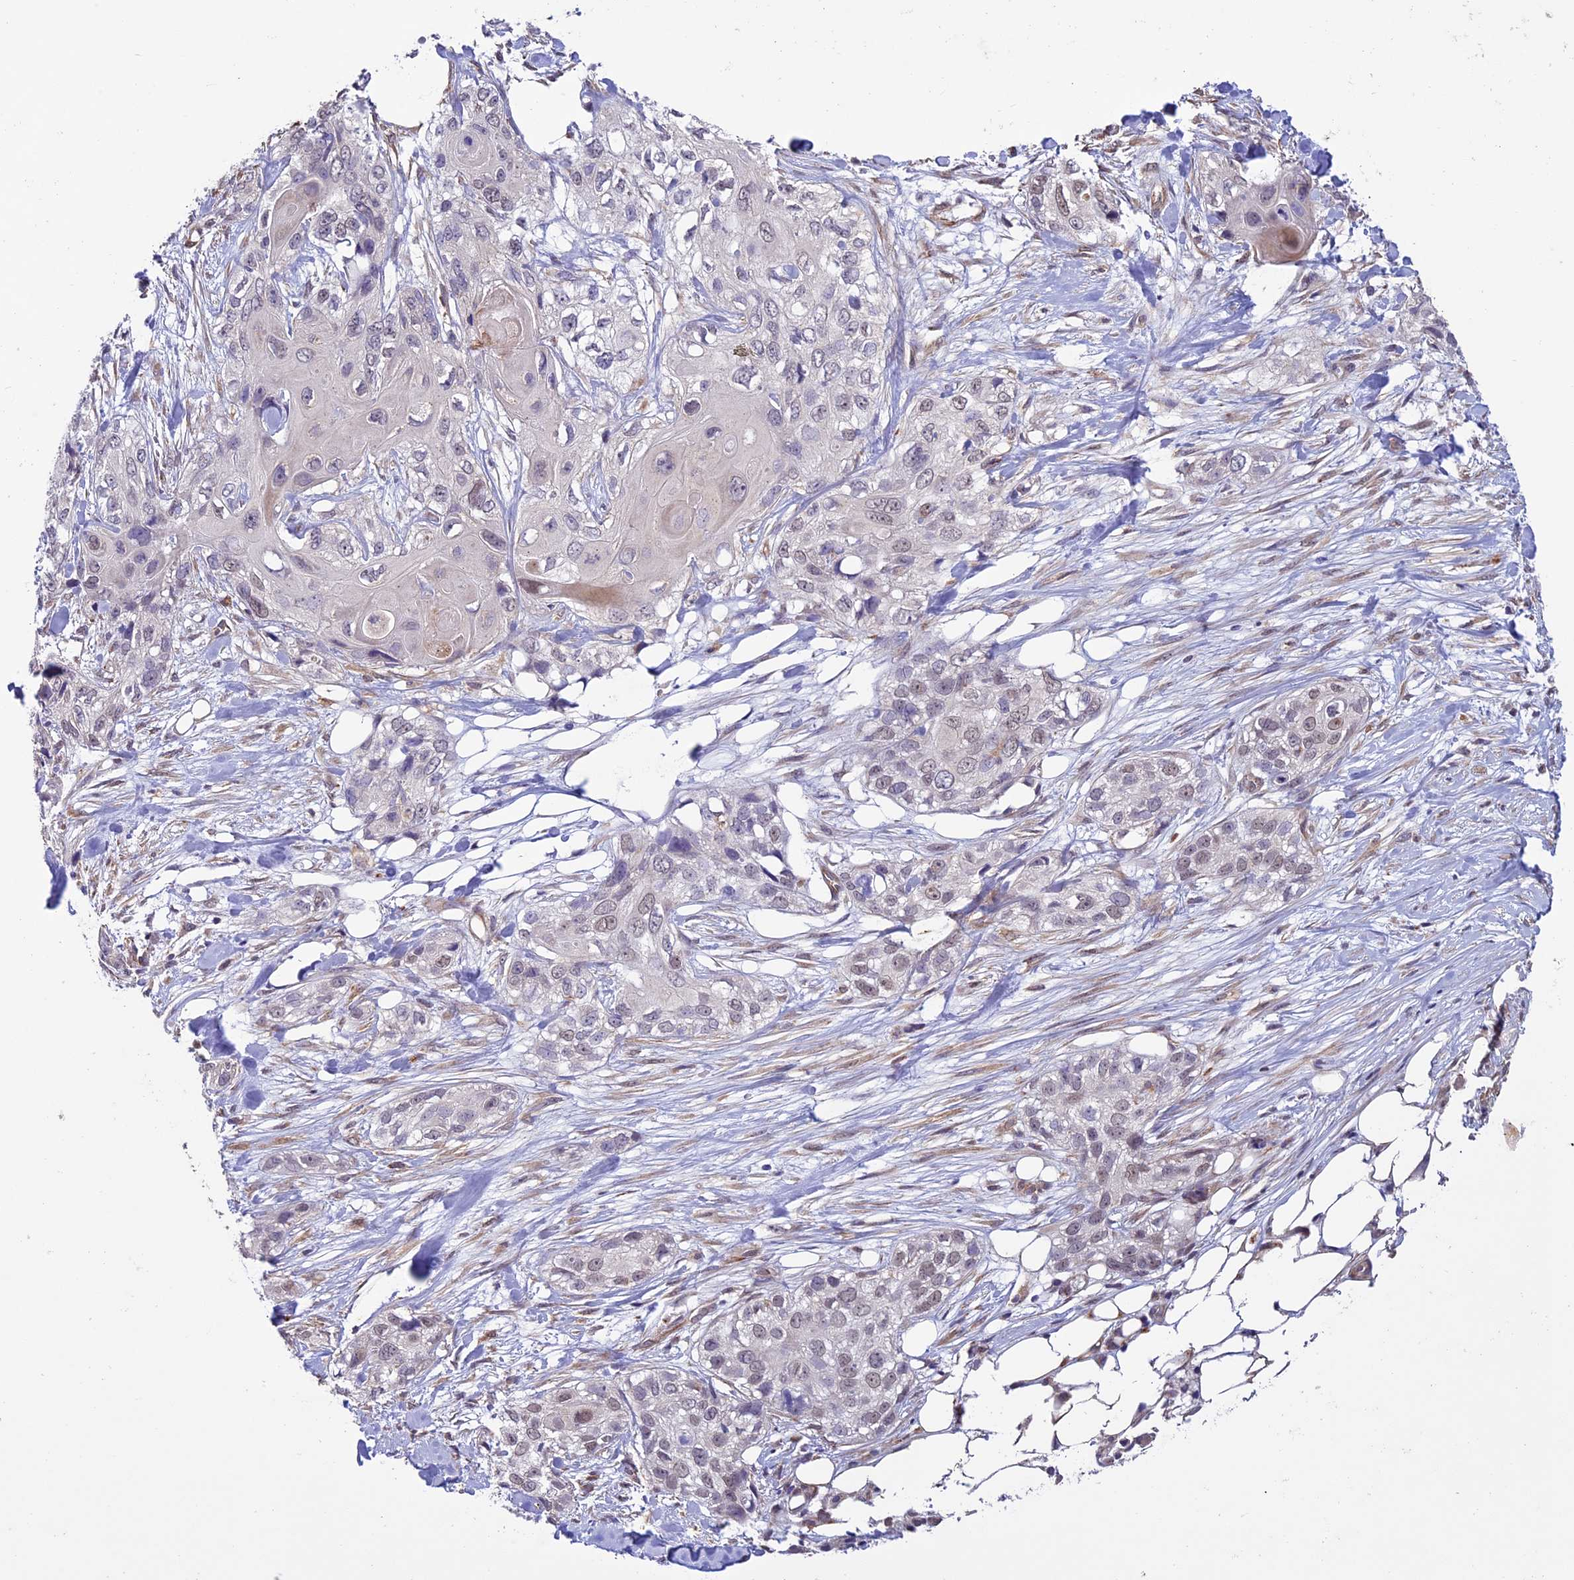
{"staining": {"intensity": "weak", "quantity": "<25%", "location": "nuclear"}, "tissue": "skin cancer", "cell_type": "Tumor cells", "image_type": "cancer", "snomed": [{"axis": "morphology", "description": "Normal tissue, NOS"}, {"axis": "morphology", "description": "Squamous cell carcinoma, NOS"}, {"axis": "topography", "description": "Skin"}], "caption": "Immunohistochemistry (IHC) histopathology image of human skin cancer stained for a protein (brown), which displays no staining in tumor cells. The staining was performed using DAB to visualize the protein expression in brown, while the nuclei were stained in blue with hematoxylin (Magnification: 20x).", "gene": "C3orf70", "patient": {"sex": "male", "age": 72}}